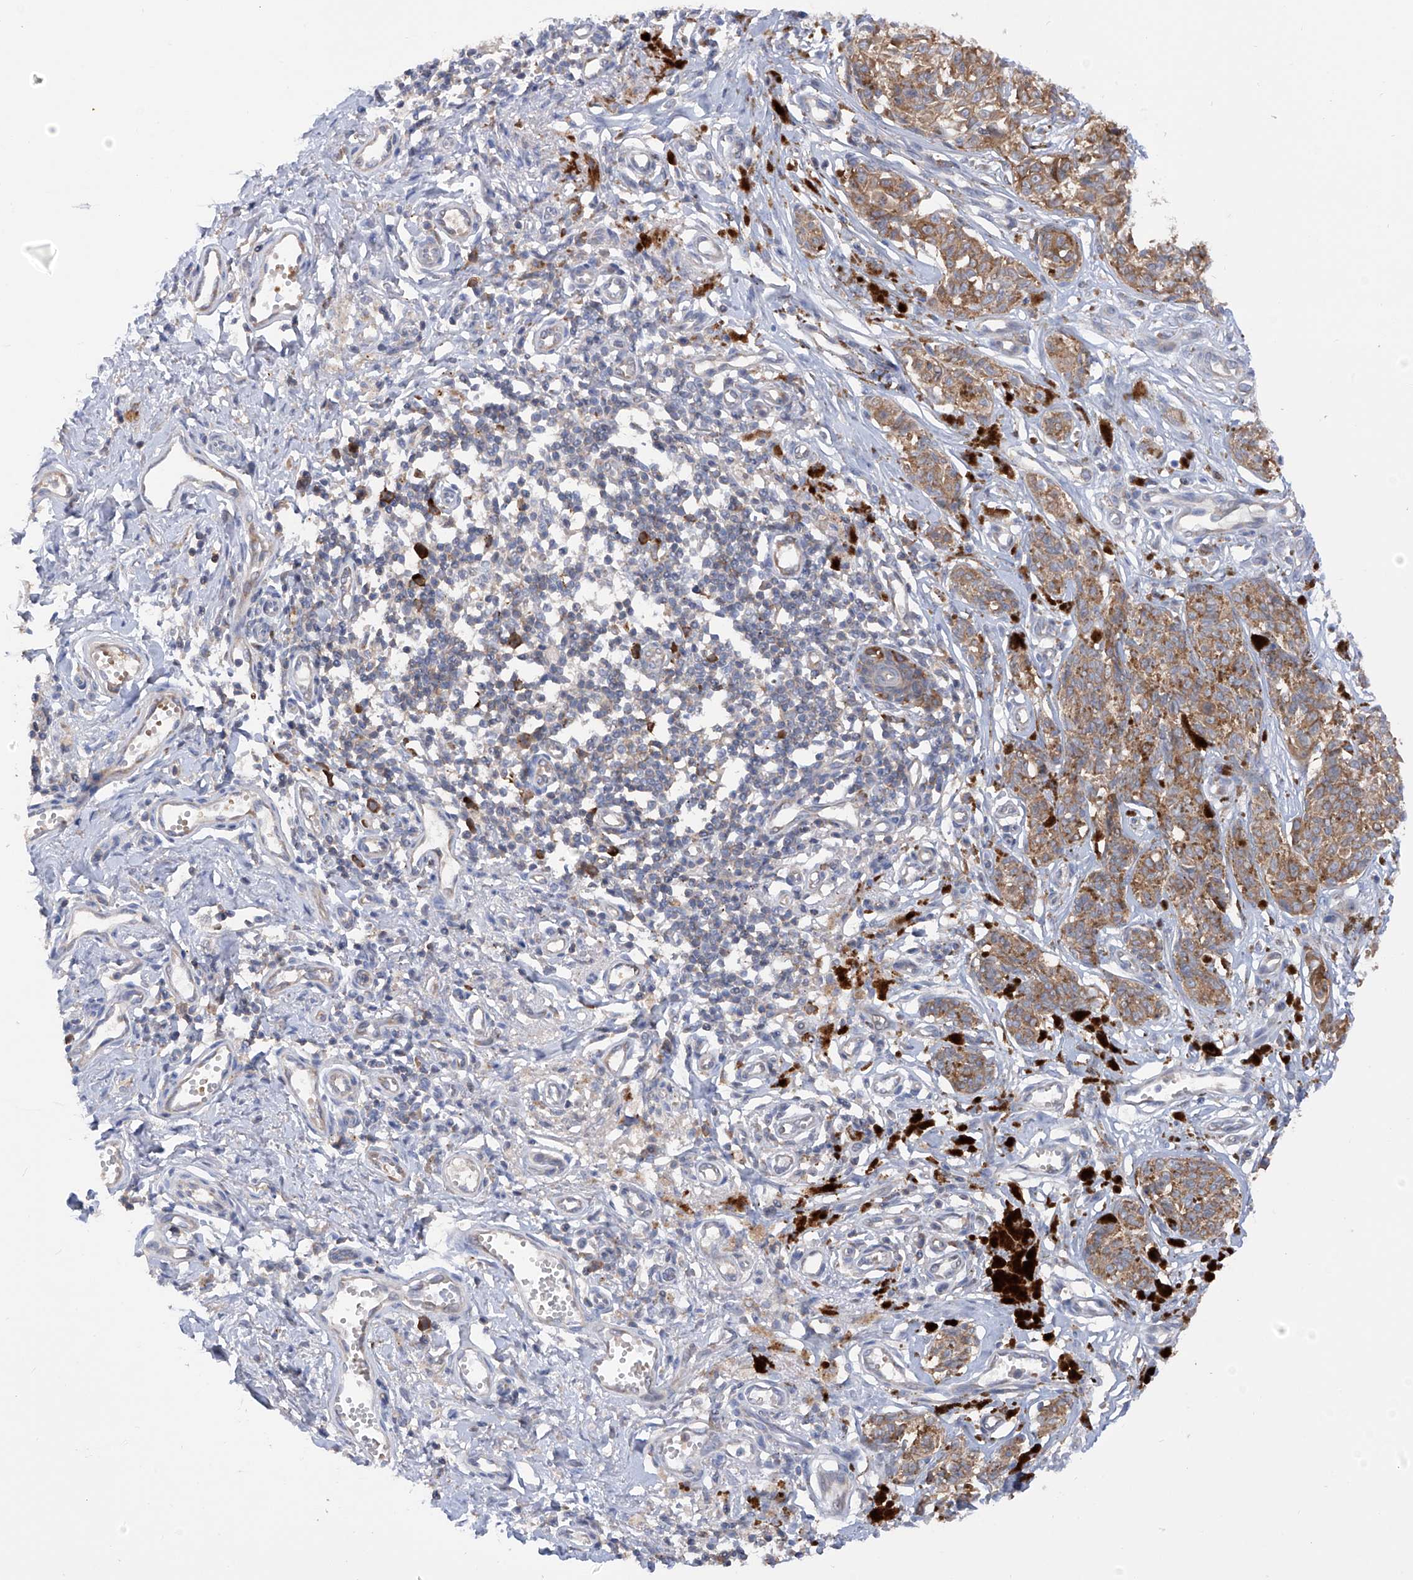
{"staining": {"intensity": "moderate", "quantity": ">75%", "location": "cytoplasmic/membranous"}, "tissue": "melanoma", "cell_type": "Tumor cells", "image_type": "cancer", "snomed": [{"axis": "morphology", "description": "Malignant melanoma, NOS"}, {"axis": "topography", "description": "Skin"}], "caption": "DAB immunohistochemical staining of melanoma exhibits moderate cytoplasmic/membranous protein expression in about >75% of tumor cells. The staining is performed using DAB (3,3'-diaminobenzidine) brown chromogen to label protein expression. The nuclei are counter-stained blue using hematoxylin.", "gene": "NUDT17", "patient": {"sex": "male", "age": 53}}